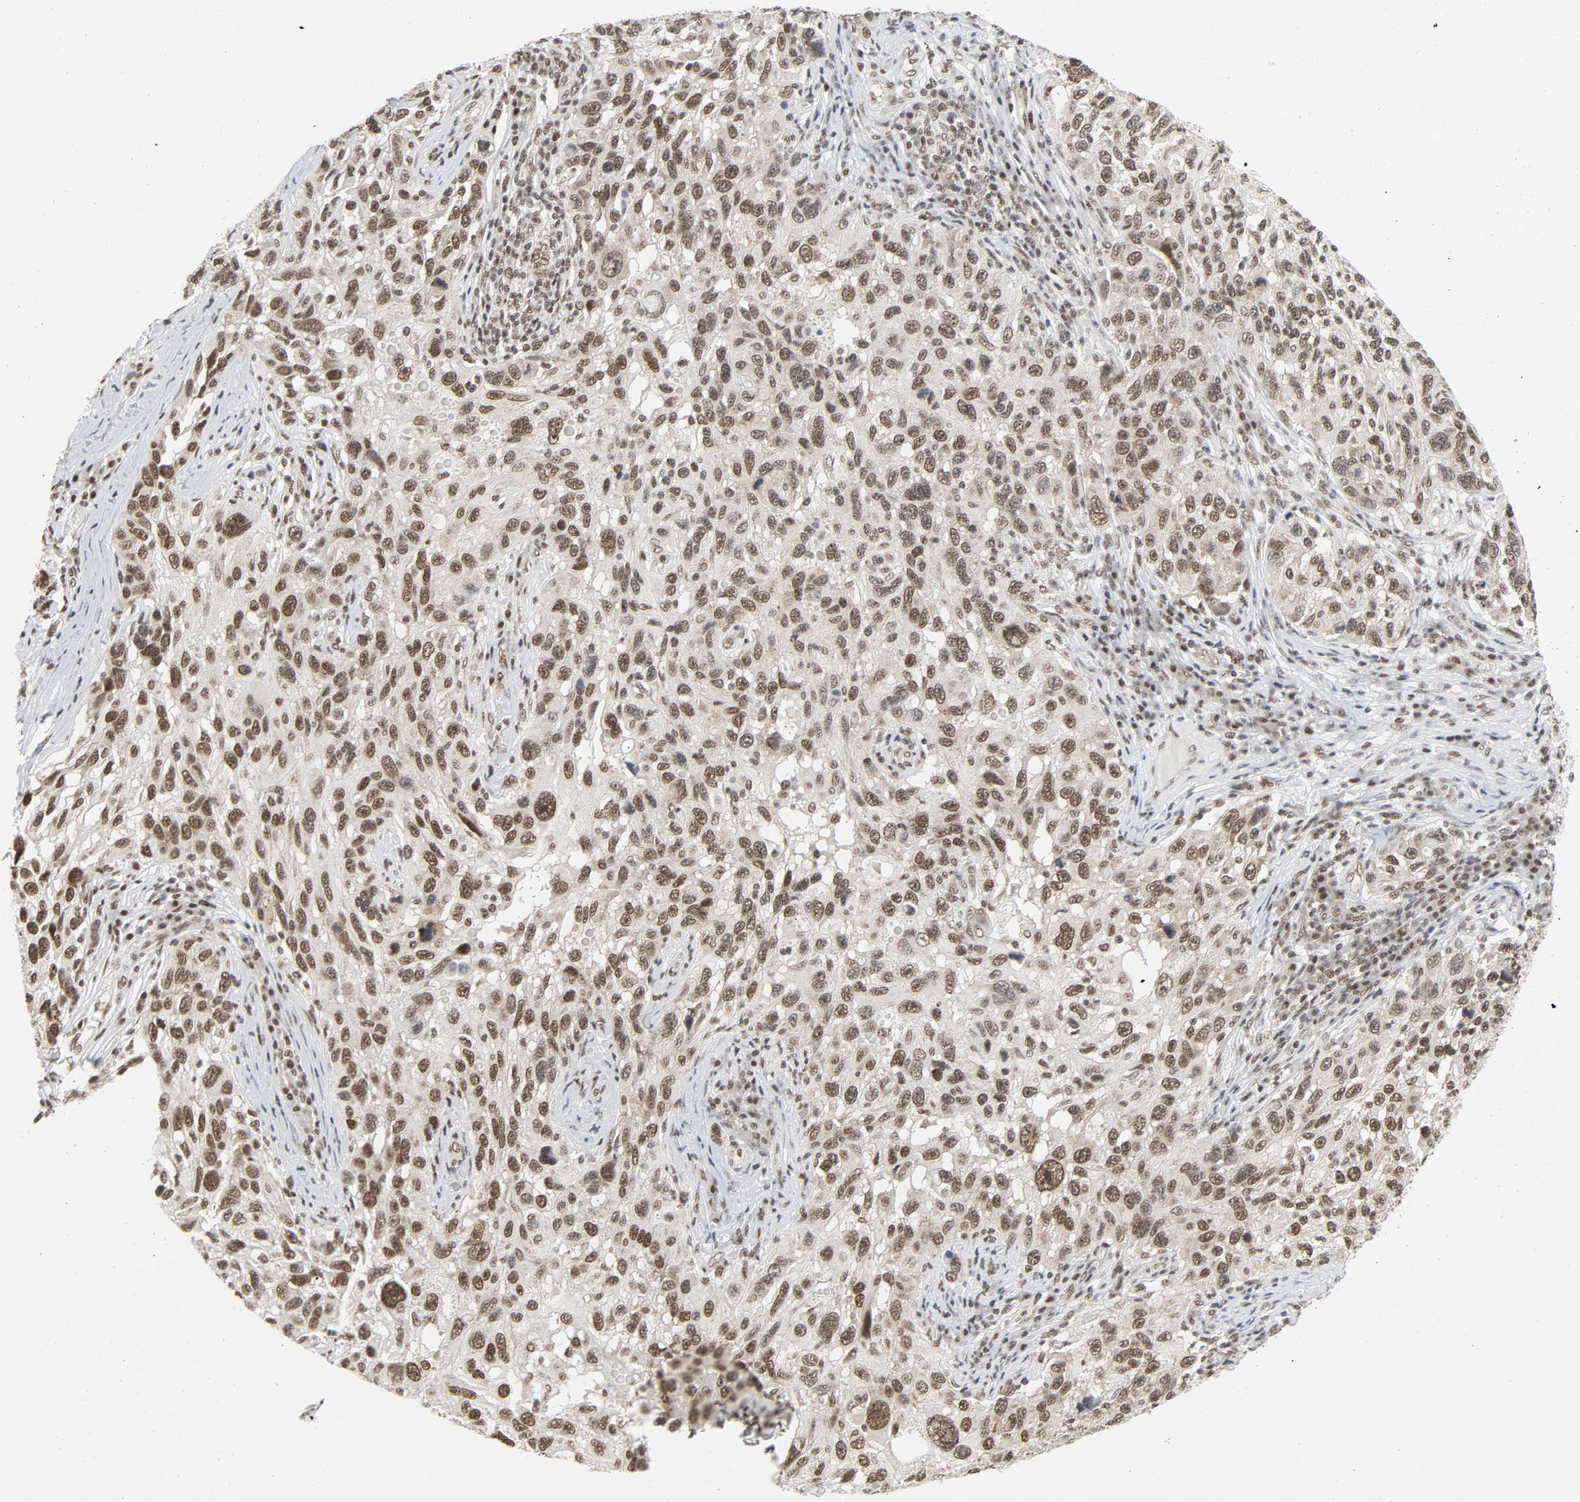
{"staining": {"intensity": "moderate", "quantity": ">75%", "location": "nuclear"}, "tissue": "melanoma", "cell_type": "Tumor cells", "image_type": "cancer", "snomed": [{"axis": "morphology", "description": "Malignant melanoma, NOS"}, {"axis": "topography", "description": "Skin"}], "caption": "Melanoma tissue exhibits moderate nuclear staining in approximately >75% of tumor cells", "gene": "ERCC1", "patient": {"sex": "male", "age": 53}}